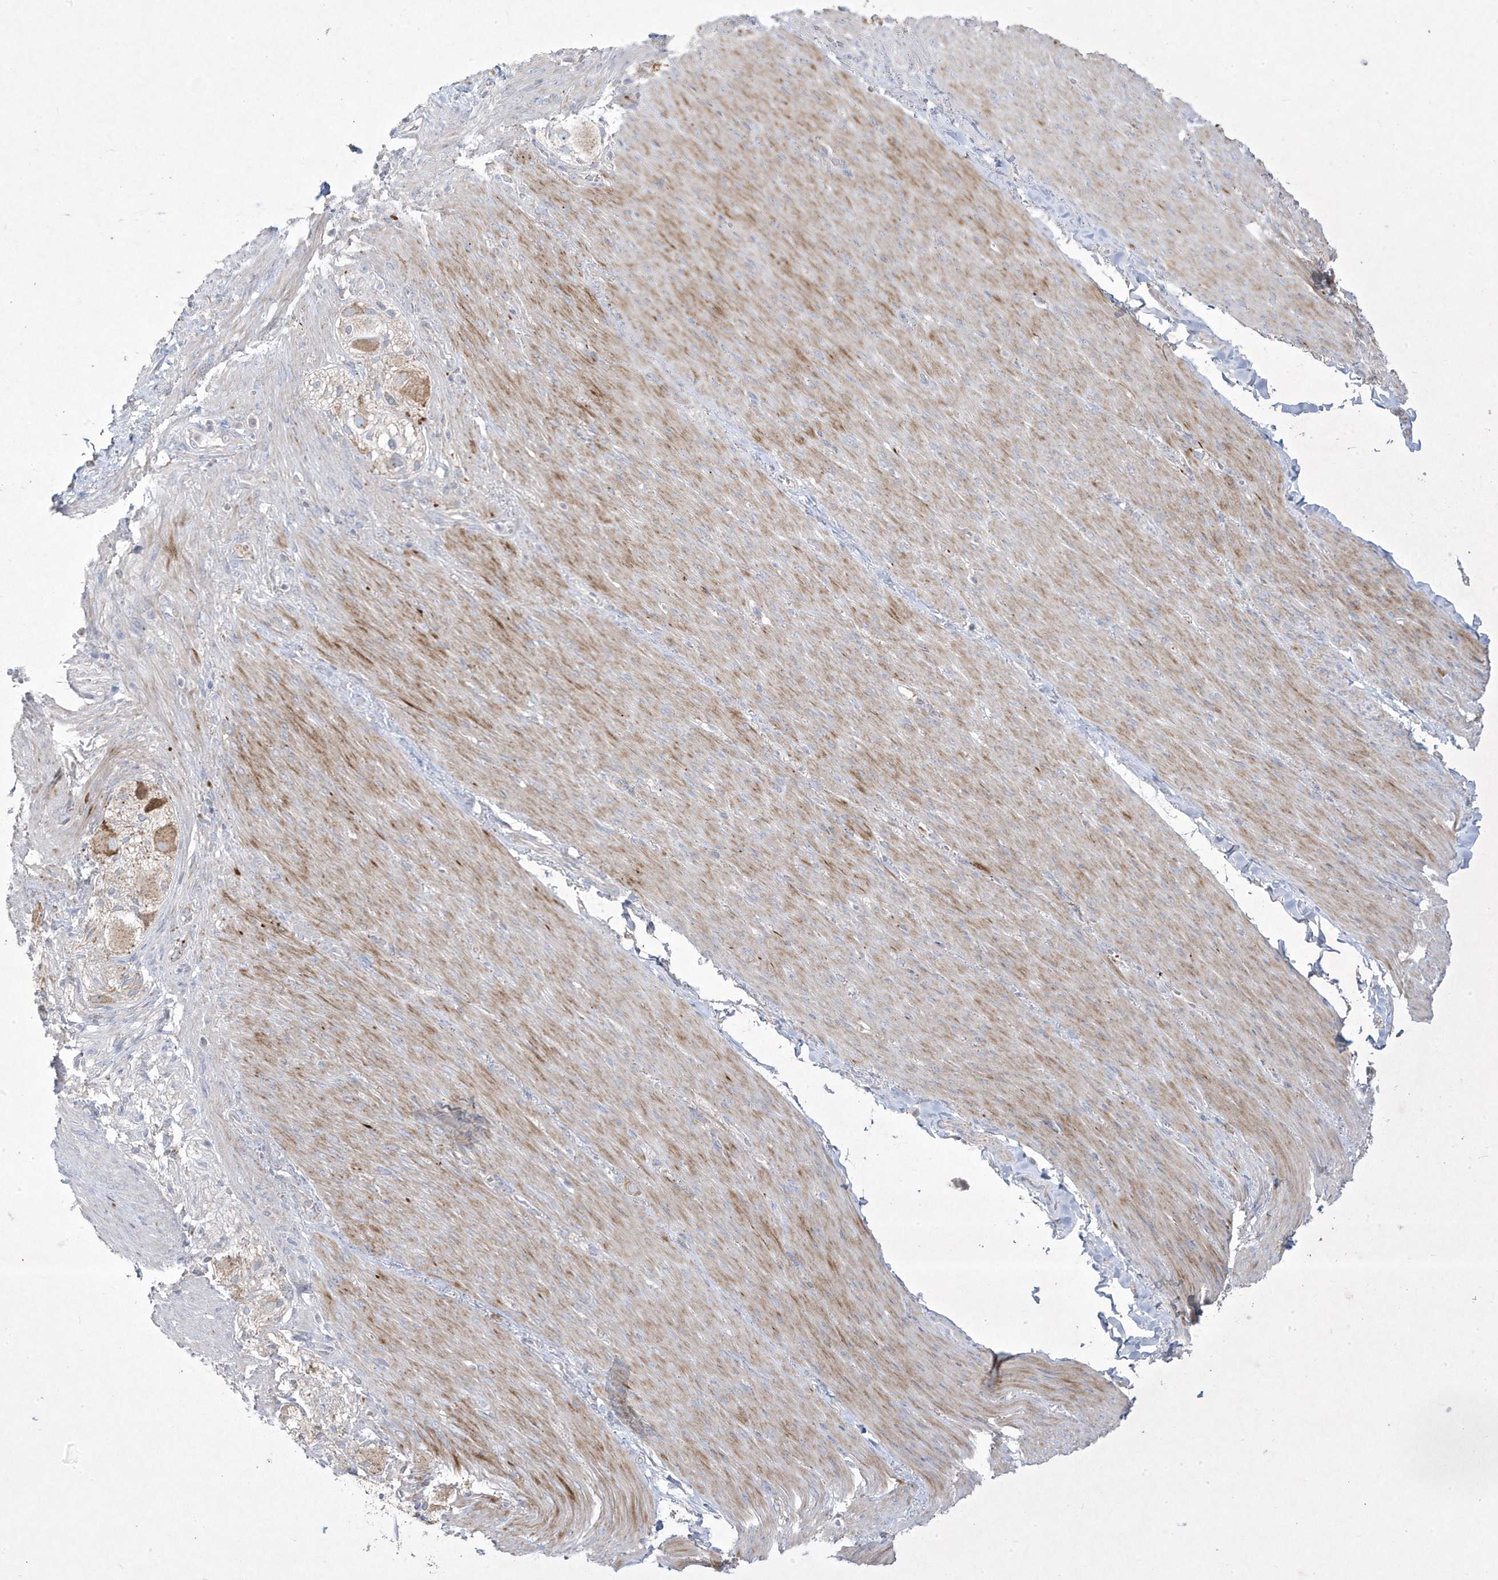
{"staining": {"intensity": "negative", "quantity": "none", "location": "none"}, "tissue": "adipose tissue", "cell_type": "Adipocytes", "image_type": "normal", "snomed": [{"axis": "morphology", "description": "Normal tissue, NOS"}, {"axis": "topography", "description": "Colon"}, {"axis": "topography", "description": "Peripheral nerve tissue"}], "caption": "Adipocytes are negative for brown protein staining in benign adipose tissue. (DAB (3,3'-diaminobenzidine) immunohistochemistry visualized using brightfield microscopy, high magnification).", "gene": "ADAMTSL3", "patient": {"sex": "female", "age": 61}}